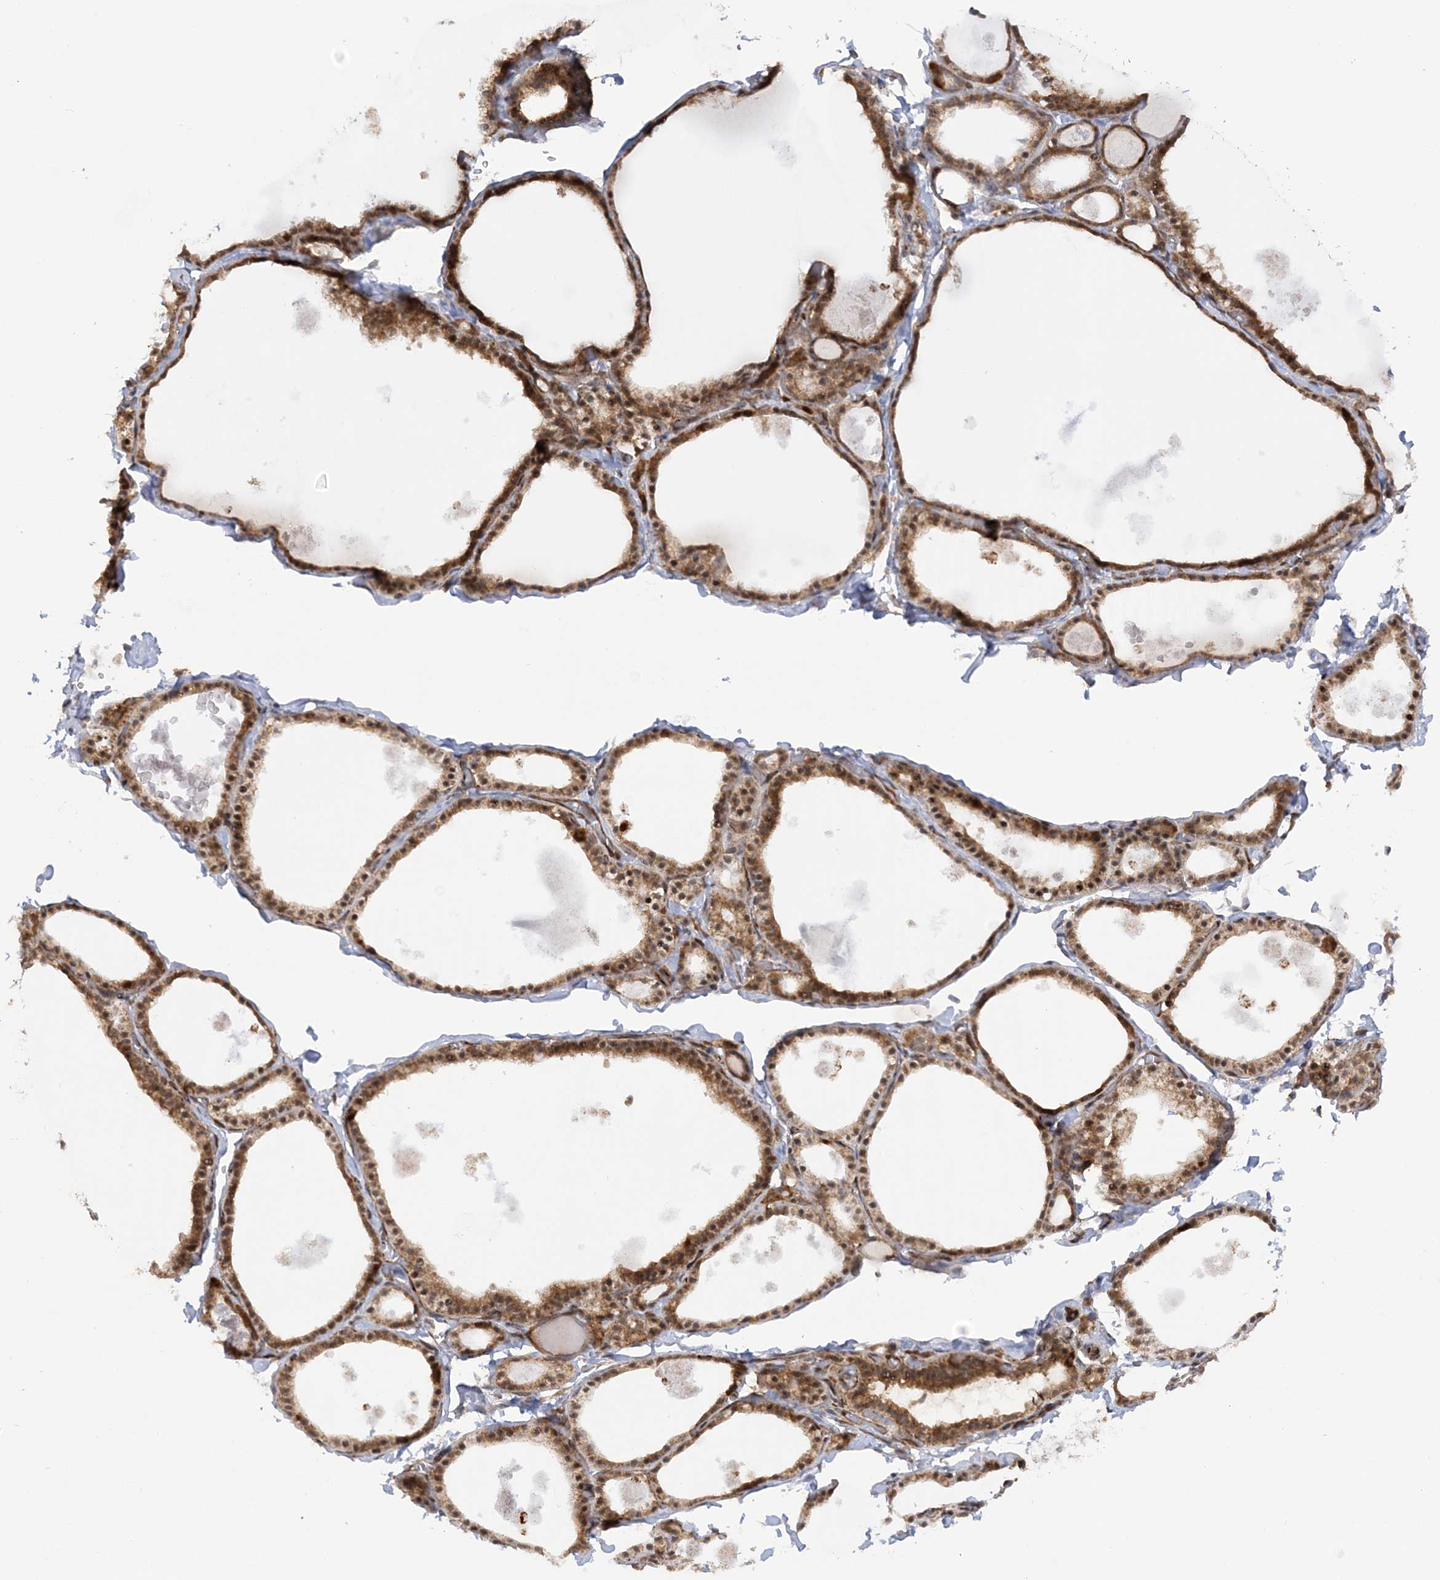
{"staining": {"intensity": "moderate", "quantity": ">75%", "location": "cytoplasmic/membranous,nuclear"}, "tissue": "thyroid gland", "cell_type": "Glandular cells", "image_type": "normal", "snomed": [{"axis": "morphology", "description": "Normal tissue, NOS"}, {"axis": "topography", "description": "Thyroid gland"}], "caption": "This micrograph displays immunohistochemistry staining of unremarkable human thyroid gland, with medium moderate cytoplasmic/membranous,nuclear positivity in about >75% of glandular cells.", "gene": "MRPL47", "patient": {"sex": "male", "age": 56}}